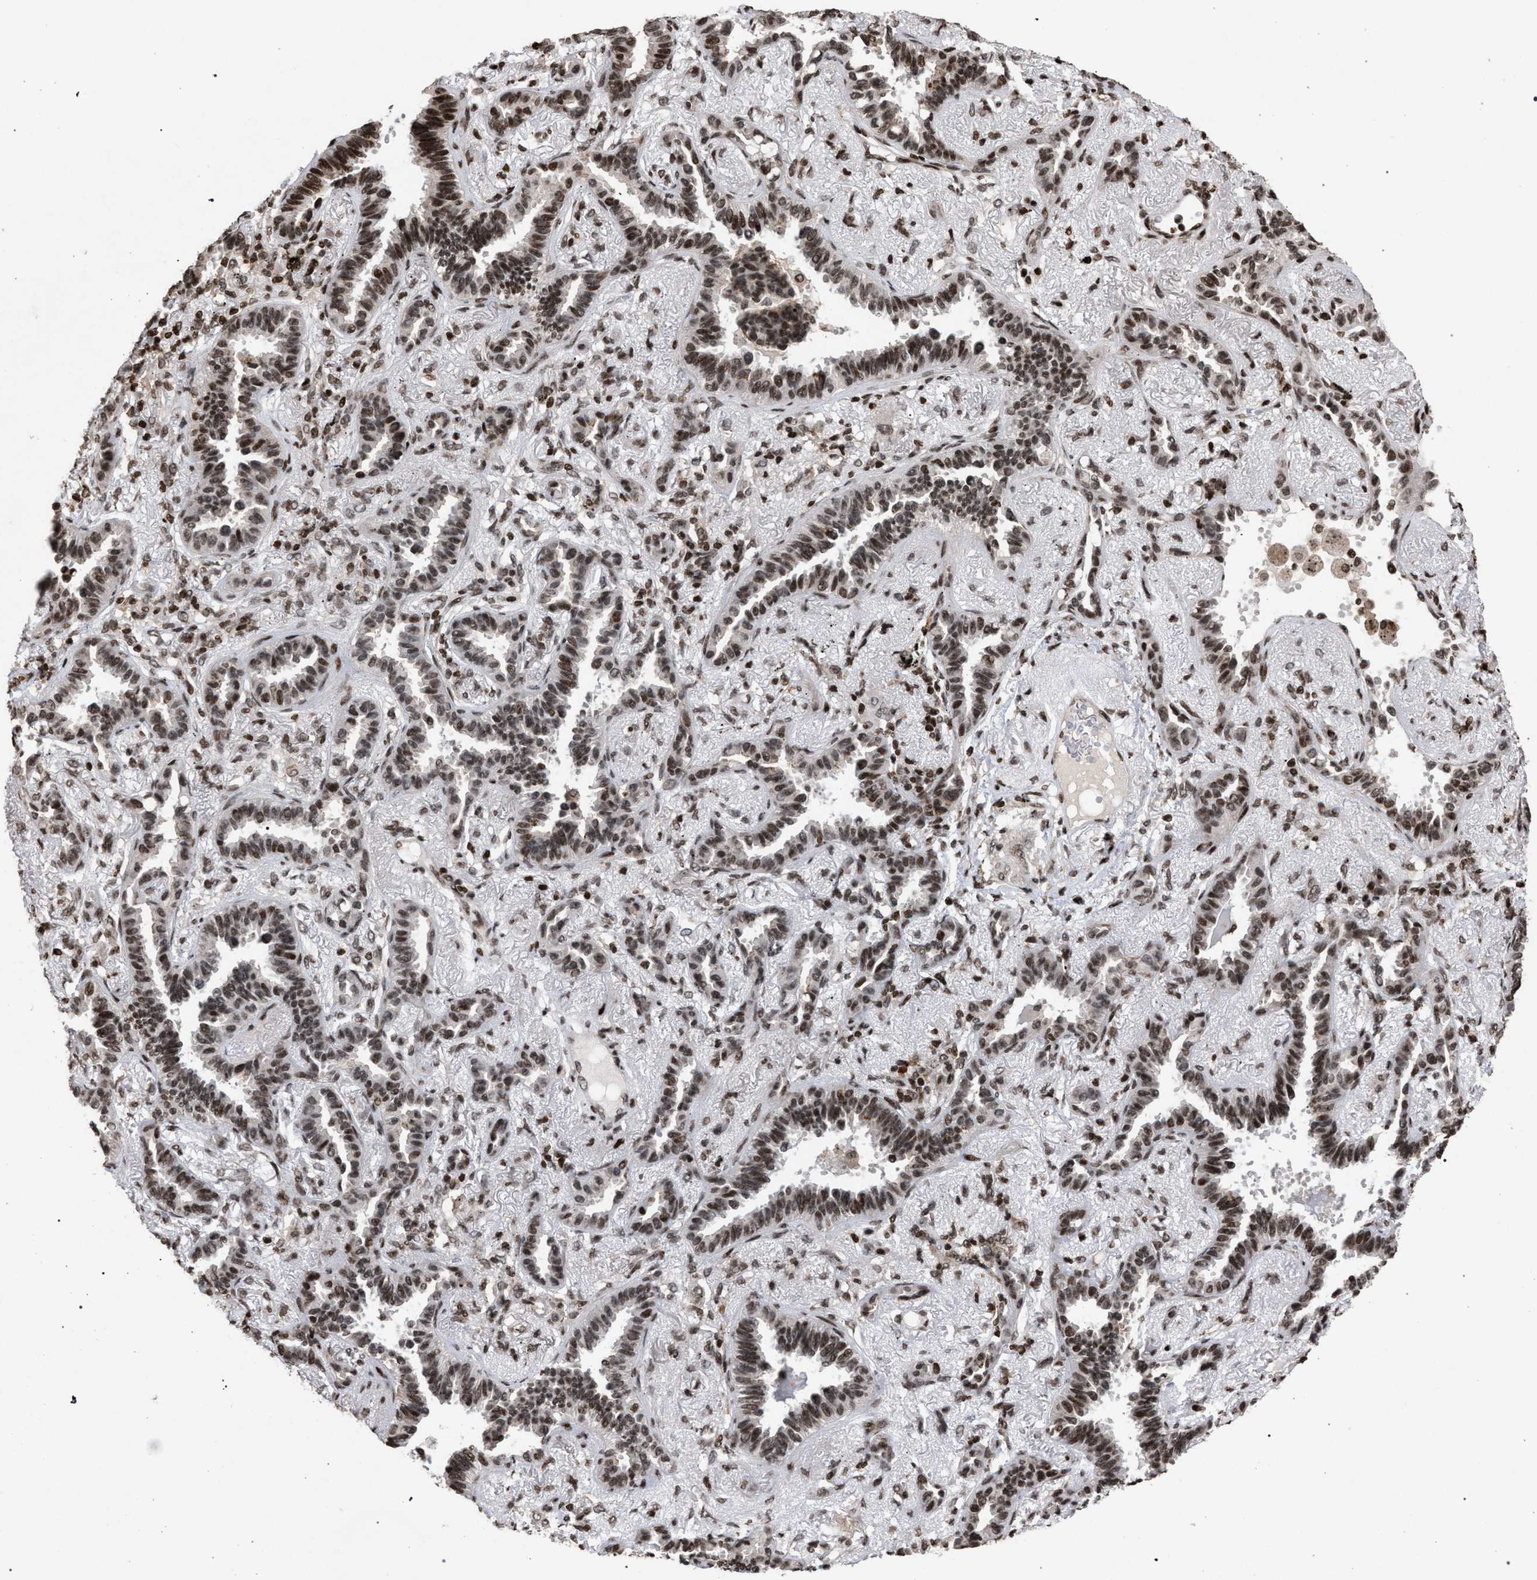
{"staining": {"intensity": "moderate", "quantity": ">75%", "location": "nuclear"}, "tissue": "lung cancer", "cell_type": "Tumor cells", "image_type": "cancer", "snomed": [{"axis": "morphology", "description": "Adenocarcinoma, NOS"}, {"axis": "topography", "description": "Lung"}], "caption": "This image reveals IHC staining of human lung cancer (adenocarcinoma), with medium moderate nuclear positivity in approximately >75% of tumor cells.", "gene": "FOXD3", "patient": {"sex": "male", "age": 59}}